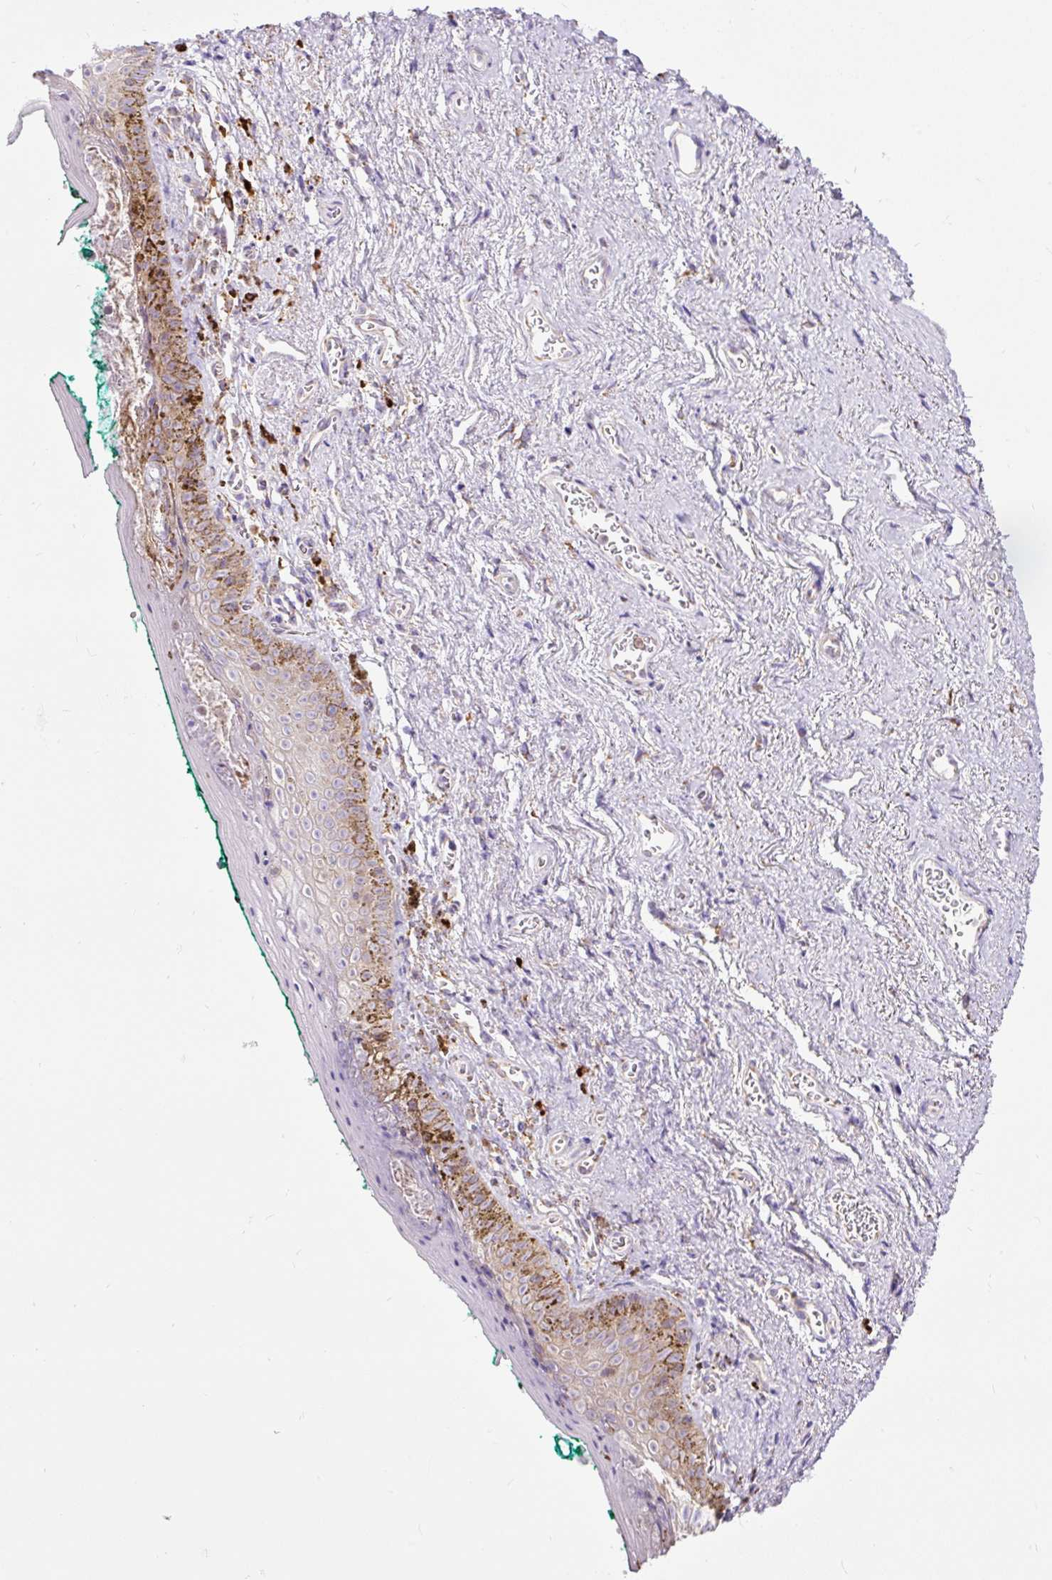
{"staining": {"intensity": "negative", "quantity": "none", "location": "none"}, "tissue": "vagina", "cell_type": "Squamous epithelial cells", "image_type": "normal", "snomed": [{"axis": "morphology", "description": "Normal tissue, NOS"}, {"axis": "topography", "description": "Vulva"}, {"axis": "topography", "description": "Vagina"}, {"axis": "topography", "description": "Peripheral nerve tissue"}], "caption": "Vagina stained for a protein using immunohistochemistry (IHC) demonstrates no positivity squamous epithelial cells.", "gene": "DDOST", "patient": {"sex": "female", "age": 66}}